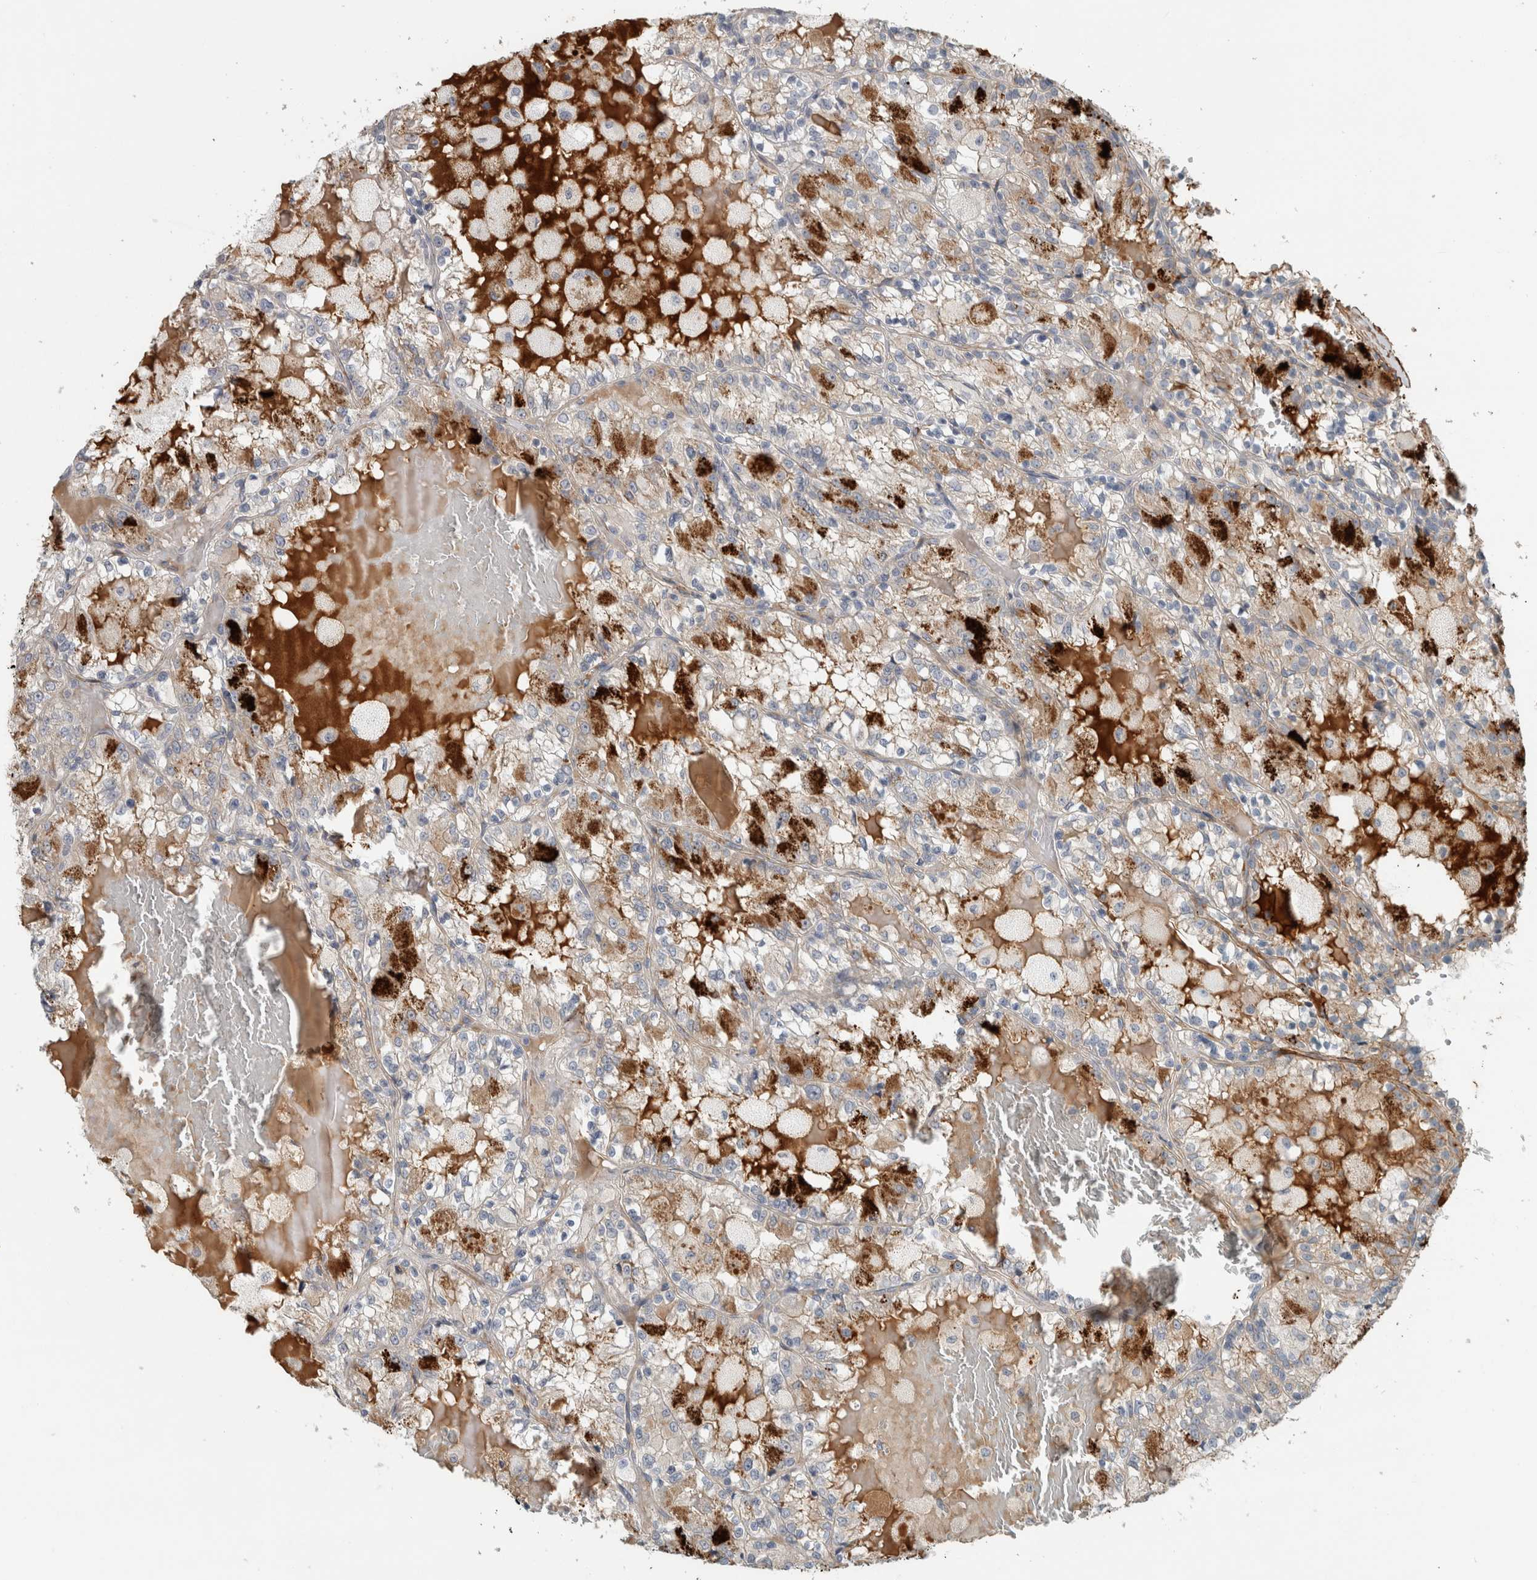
{"staining": {"intensity": "moderate", "quantity": "<25%", "location": "cytoplasmic/membranous"}, "tissue": "renal cancer", "cell_type": "Tumor cells", "image_type": "cancer", "snomed": [{"axis": "morphology", "description": "Adenocarcinoma, NOS"}, {"axis": "topography", "description": "Kidney"}], "caption": "The photomicrograph reveals staining of adenocarcinoma (renal), revealing moderate cytoplasmic/membranous protein staining (brown color) within tumor cells.", "gene": "FN1", "patient": {"sex": "female", "age": 56}}